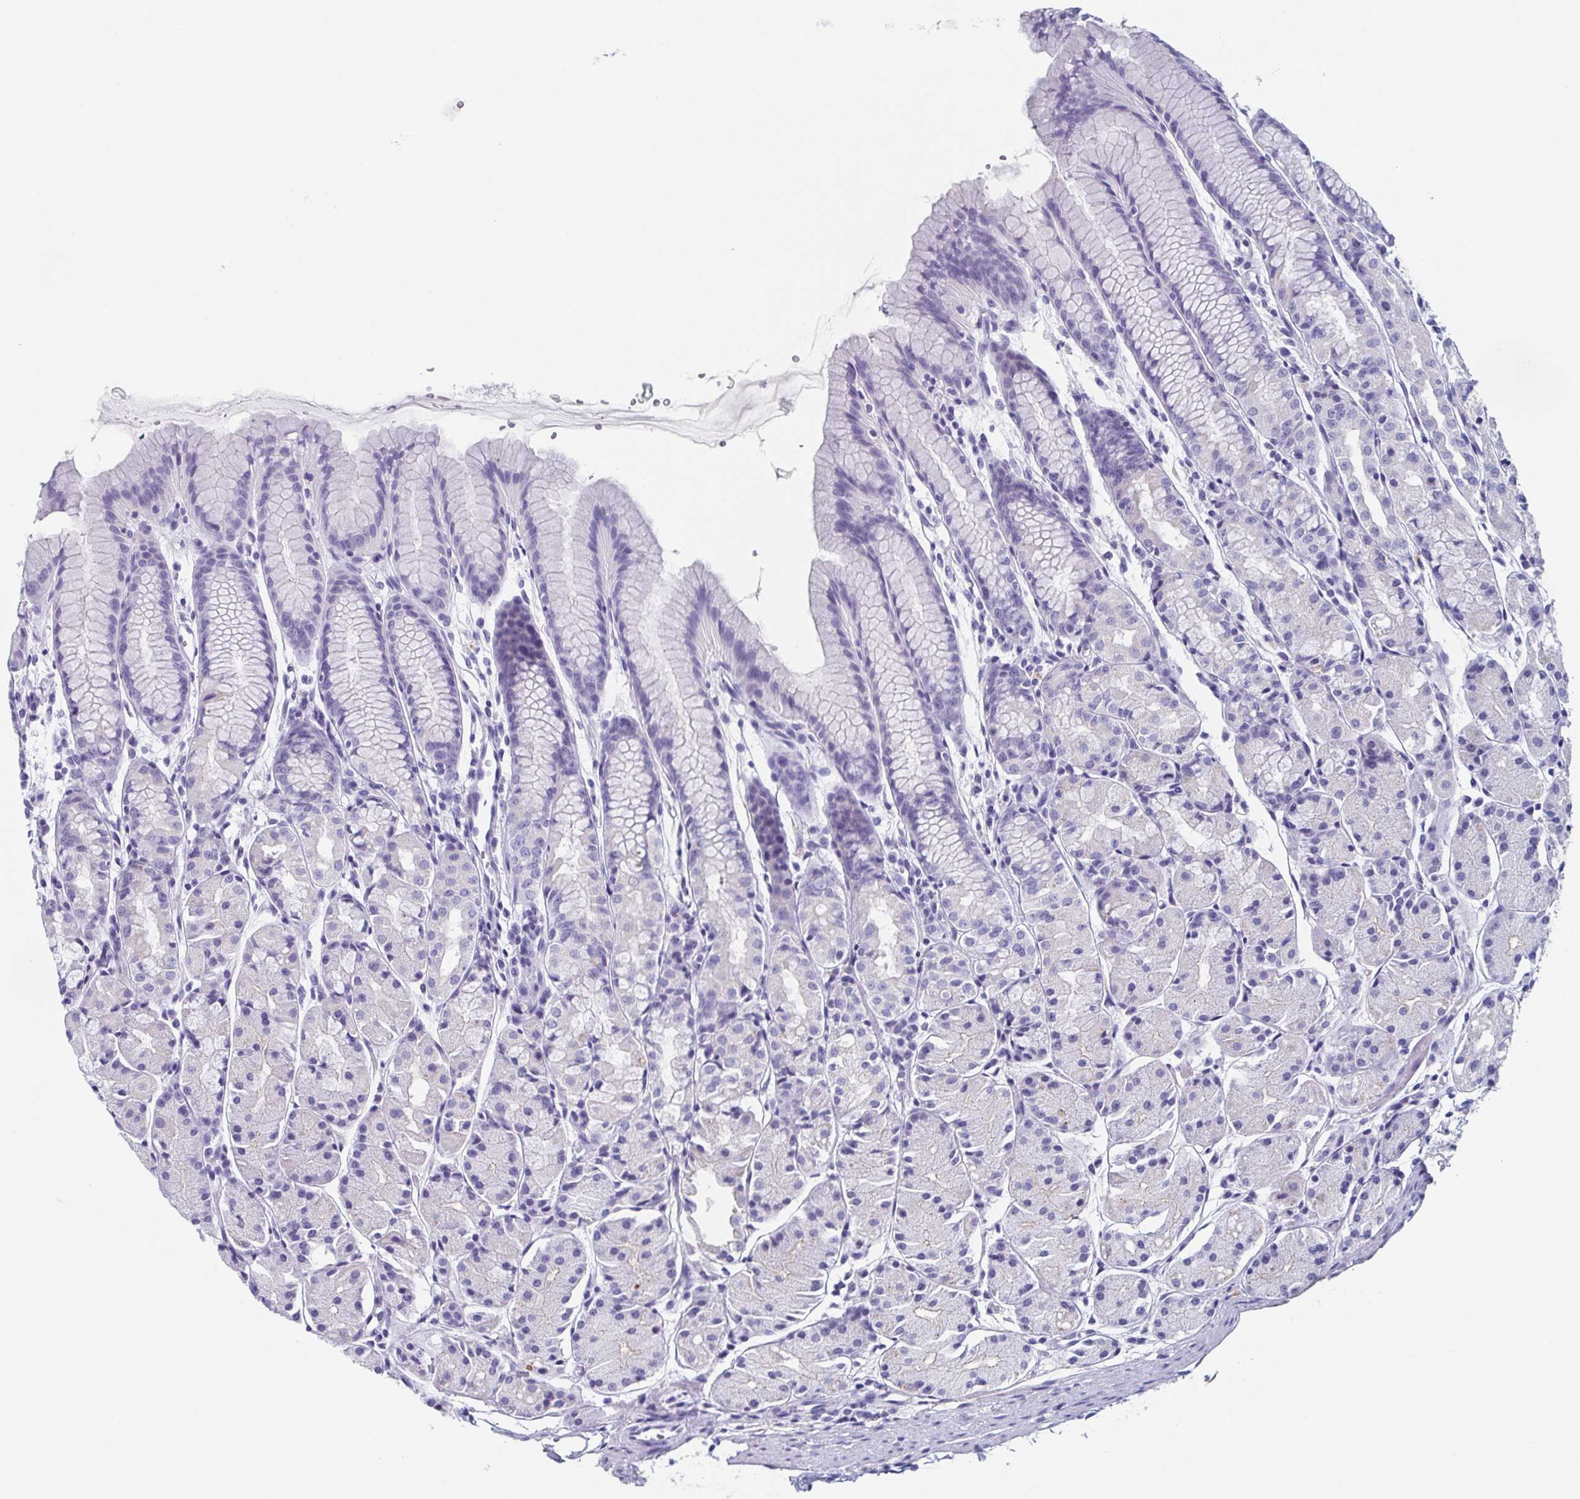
{"staining": {"intensity": "negative", "quantity": "none", "location": "none"}, "tissue": "stomach", "cell_type": "Glandular cells", "image_type": "normal", "snomed": [{"axis": "morphology", "description": "Normal tissue, NOS"}, {"axis": "topography", "description": "Stomach, upper"}], "caption": "Immunohistochemistry micrograph of benign human stomach stained for a protein (brown), which shows no positivity in glandular cells.", "gene": "LYRM2", "patient": {"sex": "male", "age": 47}}